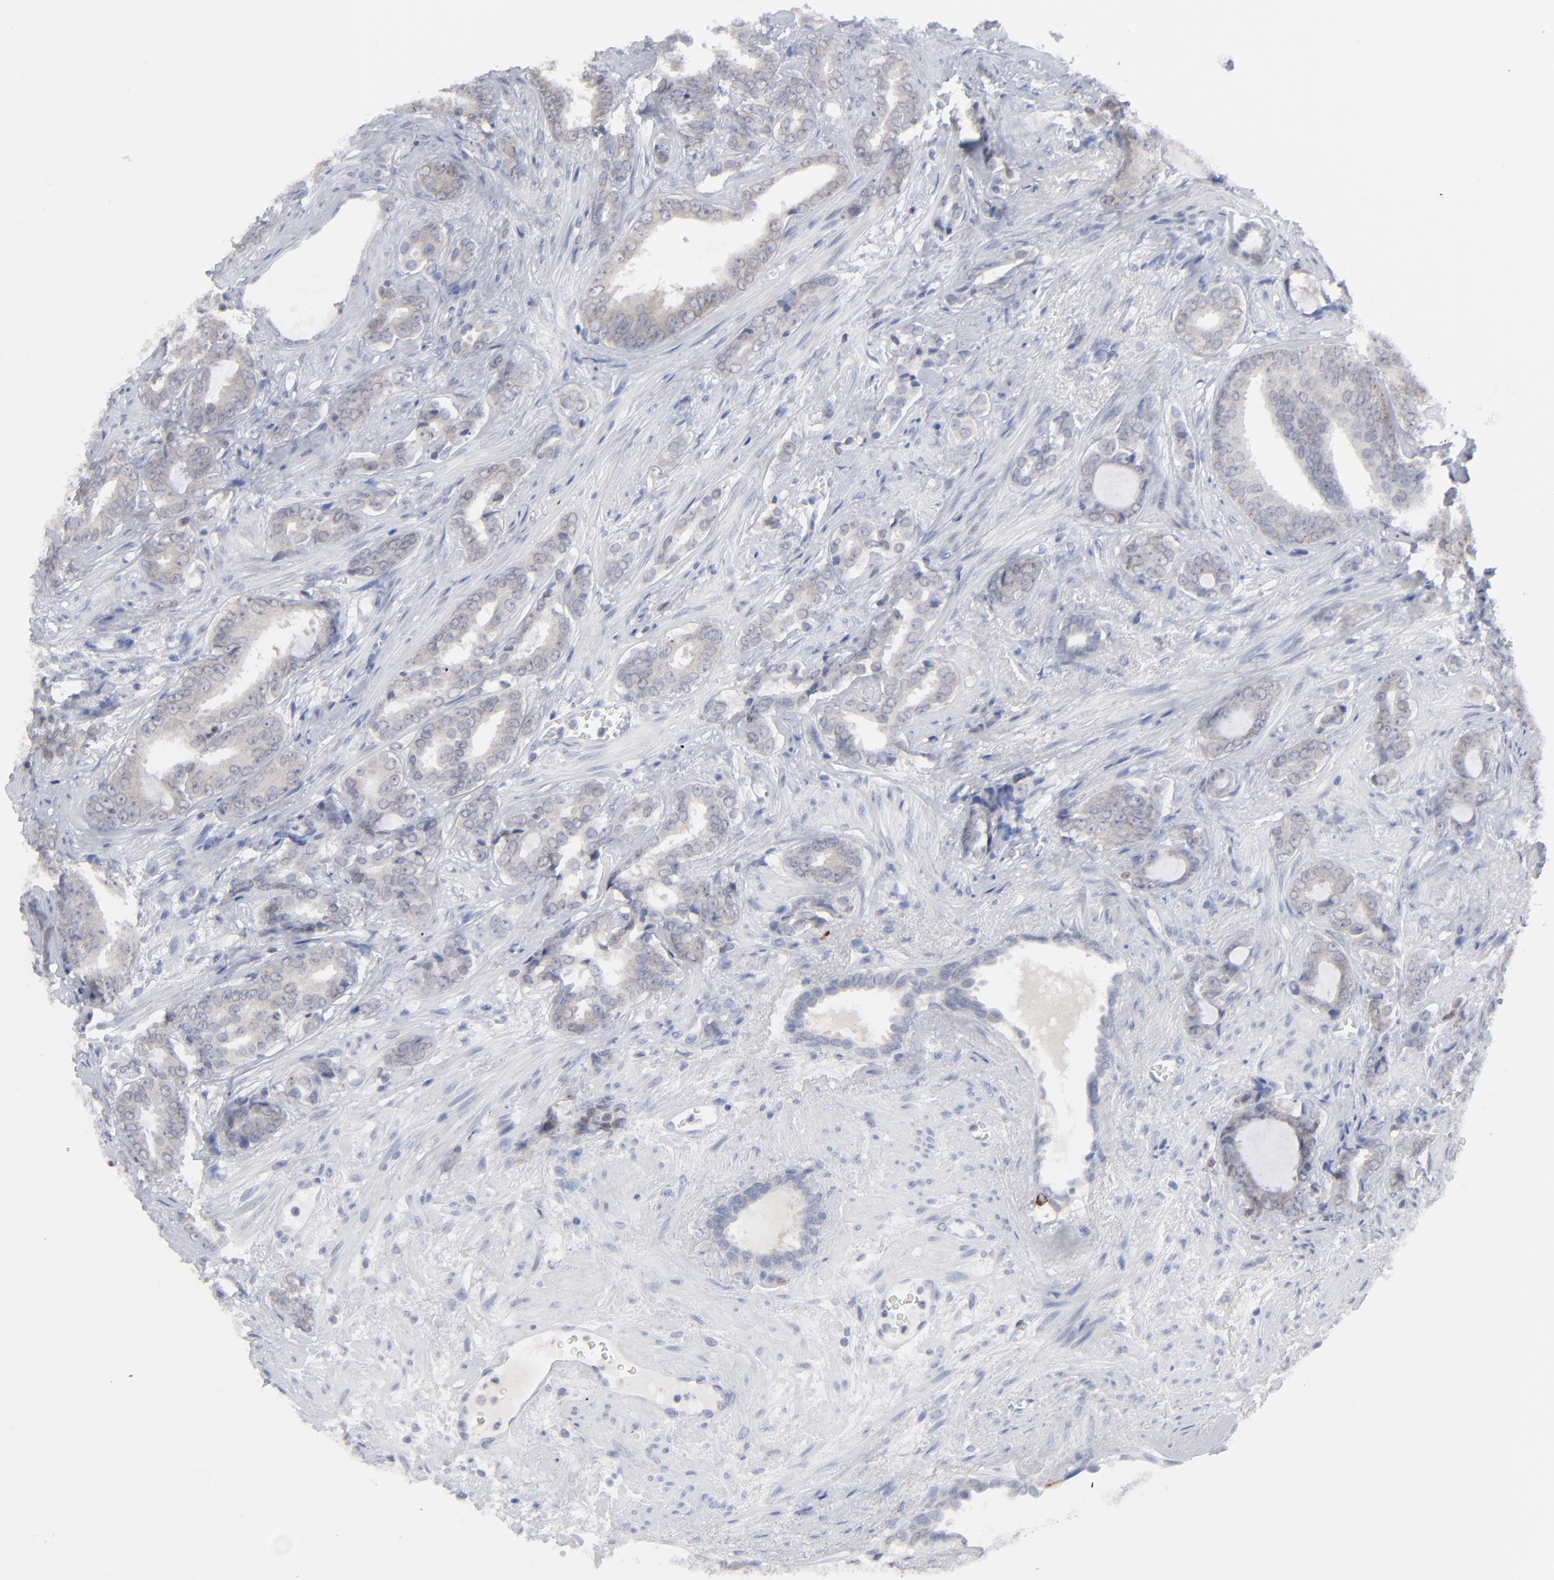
{"staining": {"intensity": "weak", "quantity": "25%-75%", "location": "cytoplasmic/membranous"}, "tissue": "prostate cancer", "cell_type": "Tumor cells", "image_type": "cancer", "snomed": [{"axis": "morphology", "description": "Adenocarcinoma, Medium grade"}, {"axis": "topography", "description": "Prostate"}], "caption": "A brown stain highlights weak cytoplasmic/membranous staining of a protein in human medium-grade adenocarcinoma (prostate) tumor cells.", "gene": "NUP88", "patient": {"sex": "male", "age": 79}}